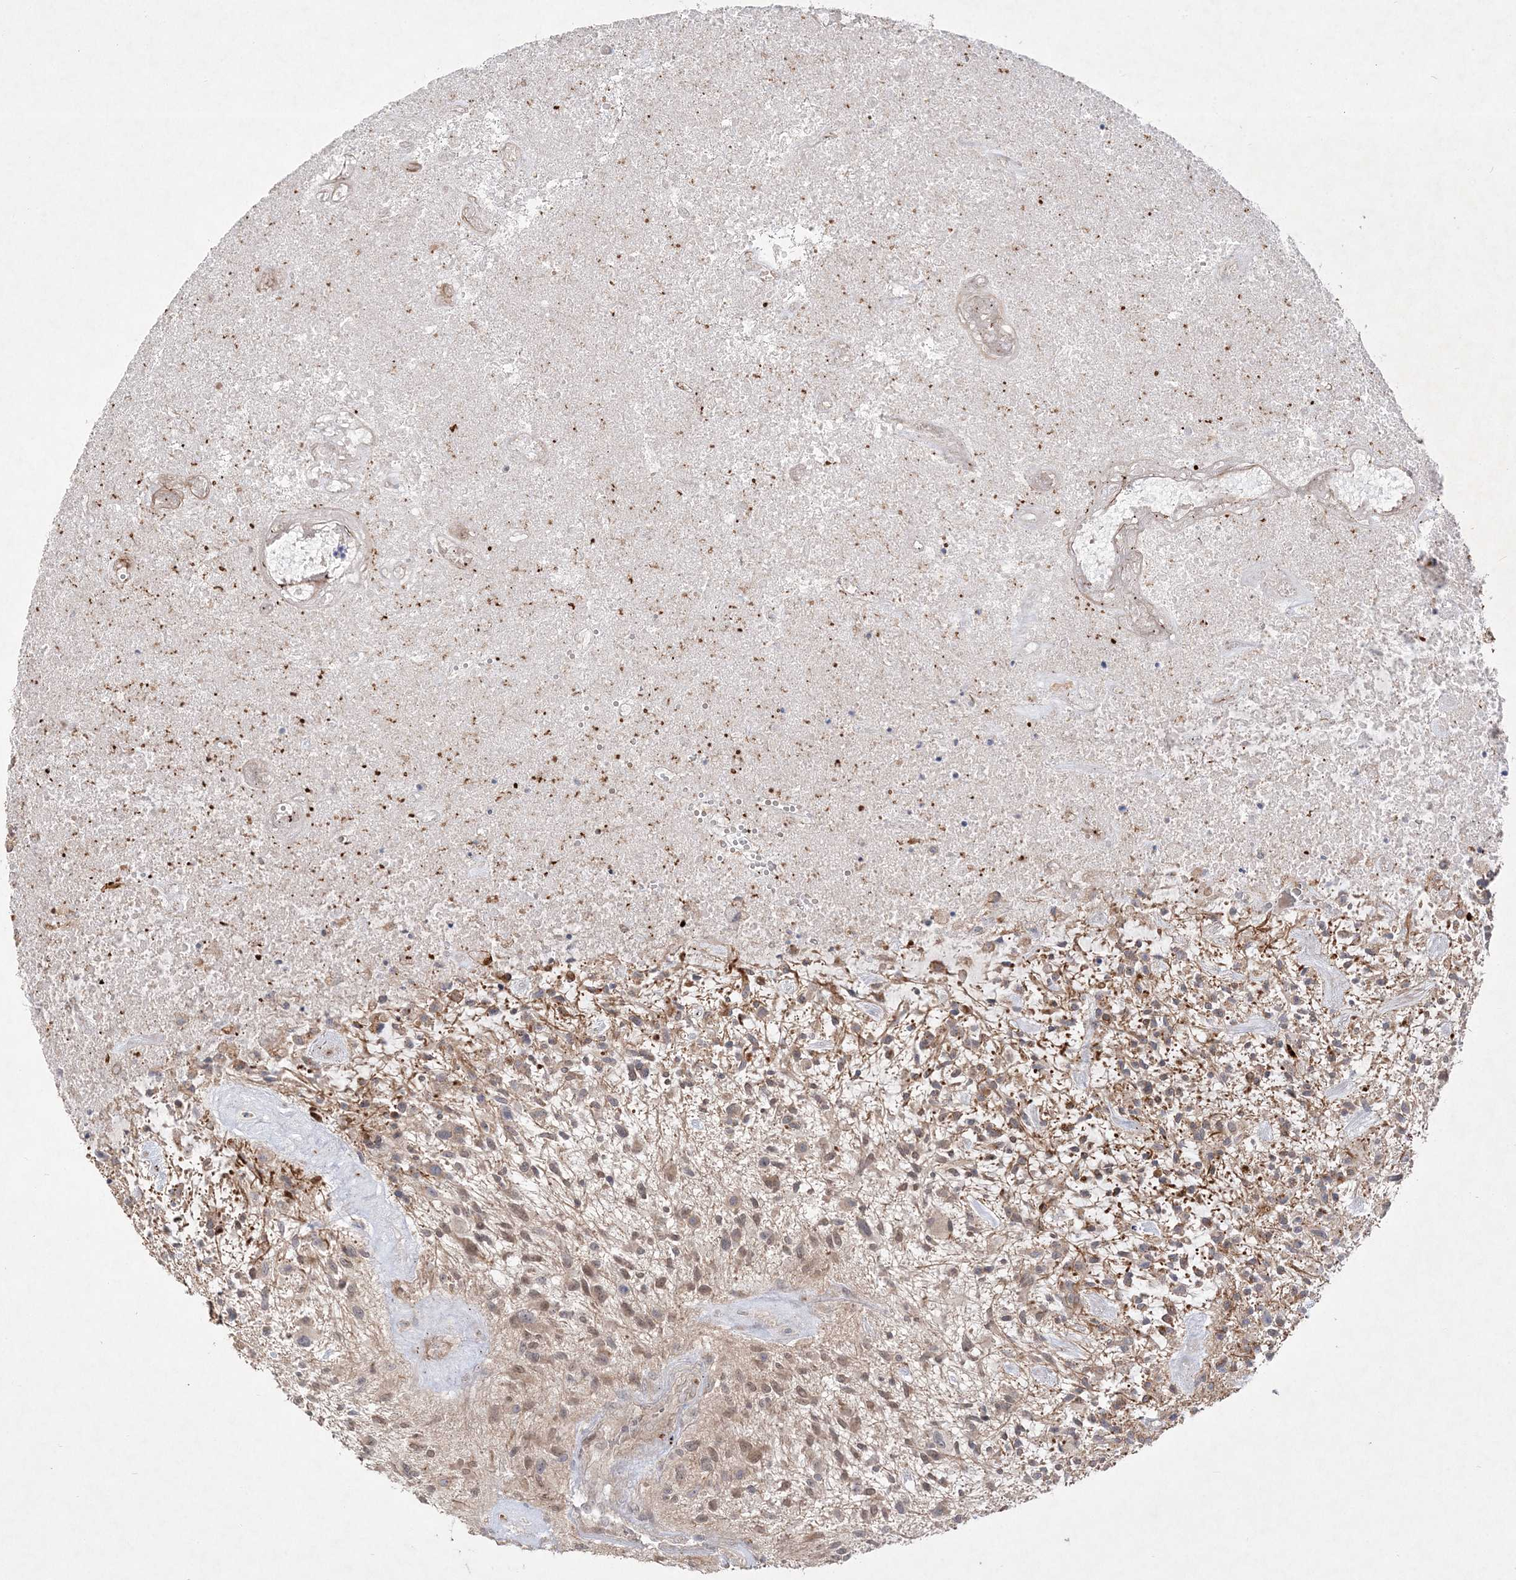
{"staining": {"intensity": "weak", "quantity": "25%-75%", "location": "cytoplasmic/membranous,nuclear"}, "tissue": "glioma", "cell_type": "Tumor cells", "image_type": "cancer", "snomed": [{"axis": "morphology", "description": "Glioma, malignant, High grade"}, {"axis": "topography", "description": "Brain"}], "caption": "Immunohistochemistry image of neoplastic tissue: human high-grade glioma (malignant) stained using IHC reveals low levels of weak protein expression localized specifically in the cytoplasmic/membranous and nuclear of tumor cells, appearing as a cytoplasmic/membranous and nuclear brown color.", "gene": "CLNK", "patient": {"sex": "male", "age": 47}}